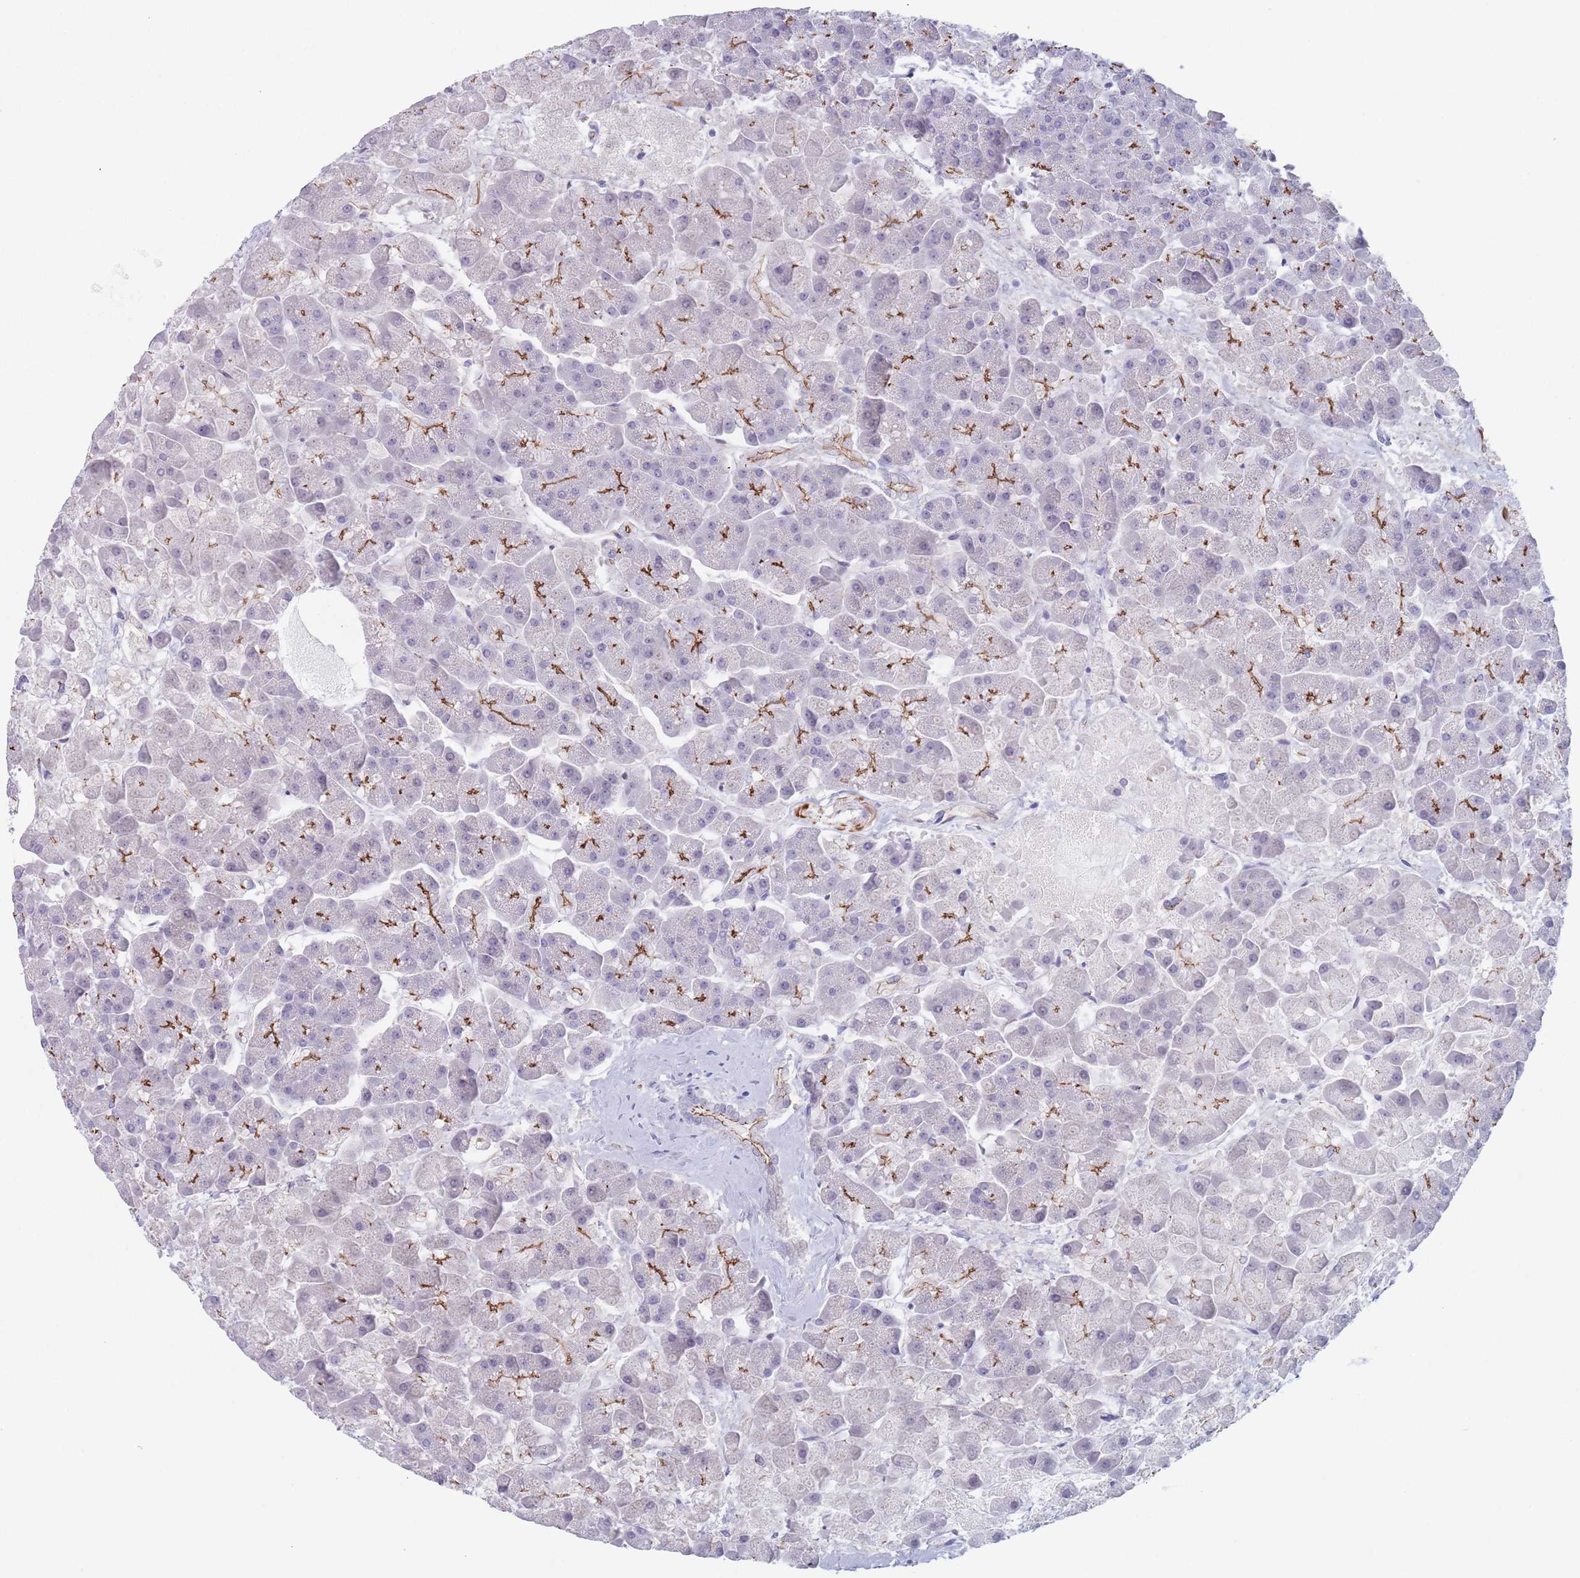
{"staining": {"intensity": "strong", "quantity": "25%-75%", "location": "cytoplasmic/membranous"}, "tissue": "pancreas", "cell_type": "Exocrine glandular cells", "image_type": "normal", "snomed": [{"axis": "morphology", "description": "Normal tissue, NOS"}, {"axis": "topography", "description": "Pancreas"}, {"axis": "topography", "description": "Peripheral nerve tissue"}], "caption": "An immunohistochemistry (IHC) photomicrograph of normal tissue is shown. Protein staining in brown shows strong cytoplasmic/membranous positivity in pancreas within exocrine glandular cells.", "gene": "OR5A2", "patient": {"sex": "male", "age": 54}}